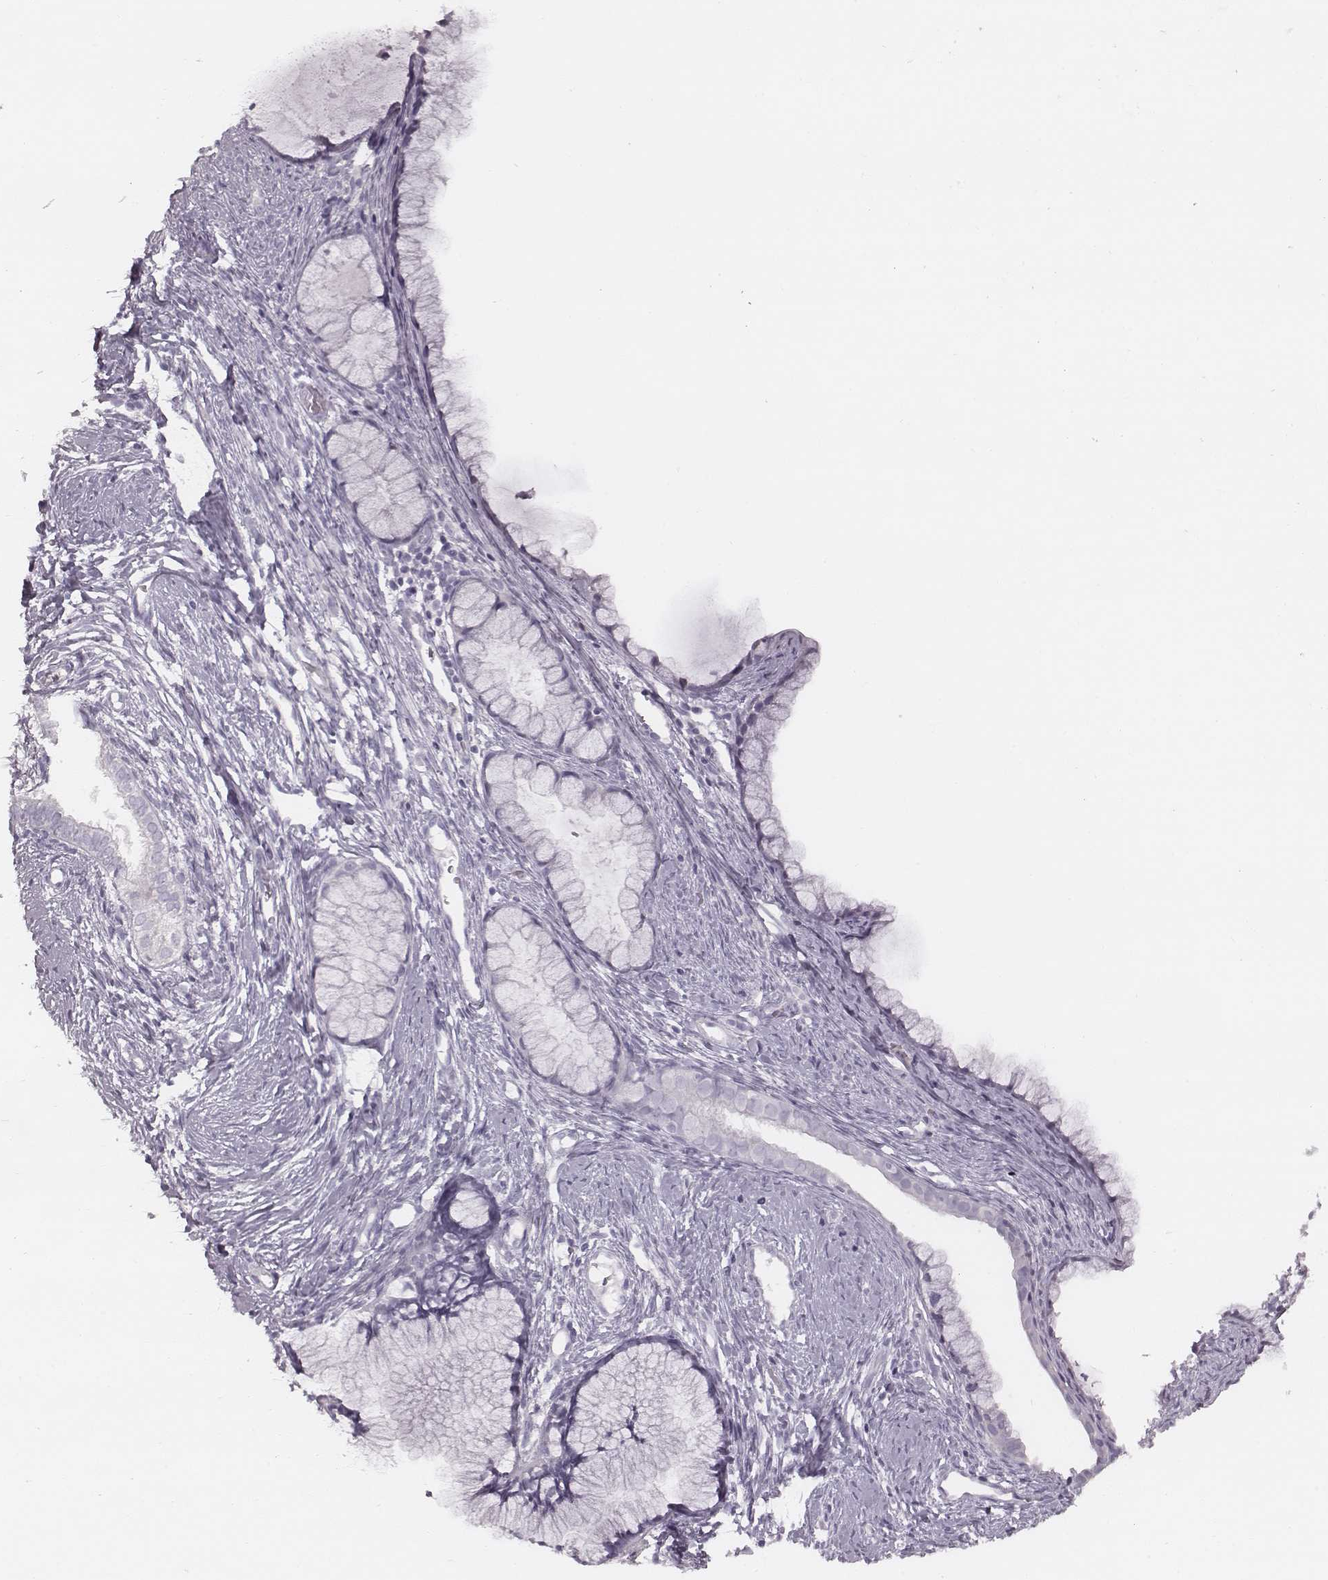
{"staining": {"intensity": "negative", "quantity": "none", "location": "none"}, "tissue": "cervix", "cell_type": "Glandular cells", "image_type": "normal", "snomed": [{"axis": "morphology", "description": "Normal tissue, NOS"}, {"axis": "topography", "description": "Cervix"}], "caption": "Human cervix stained for a protein using immunohistochemistry demonstrates no expression in glandular cells.", "gene": "ENSG00000285837", "patient": {"sex": "female", "age": 40}}